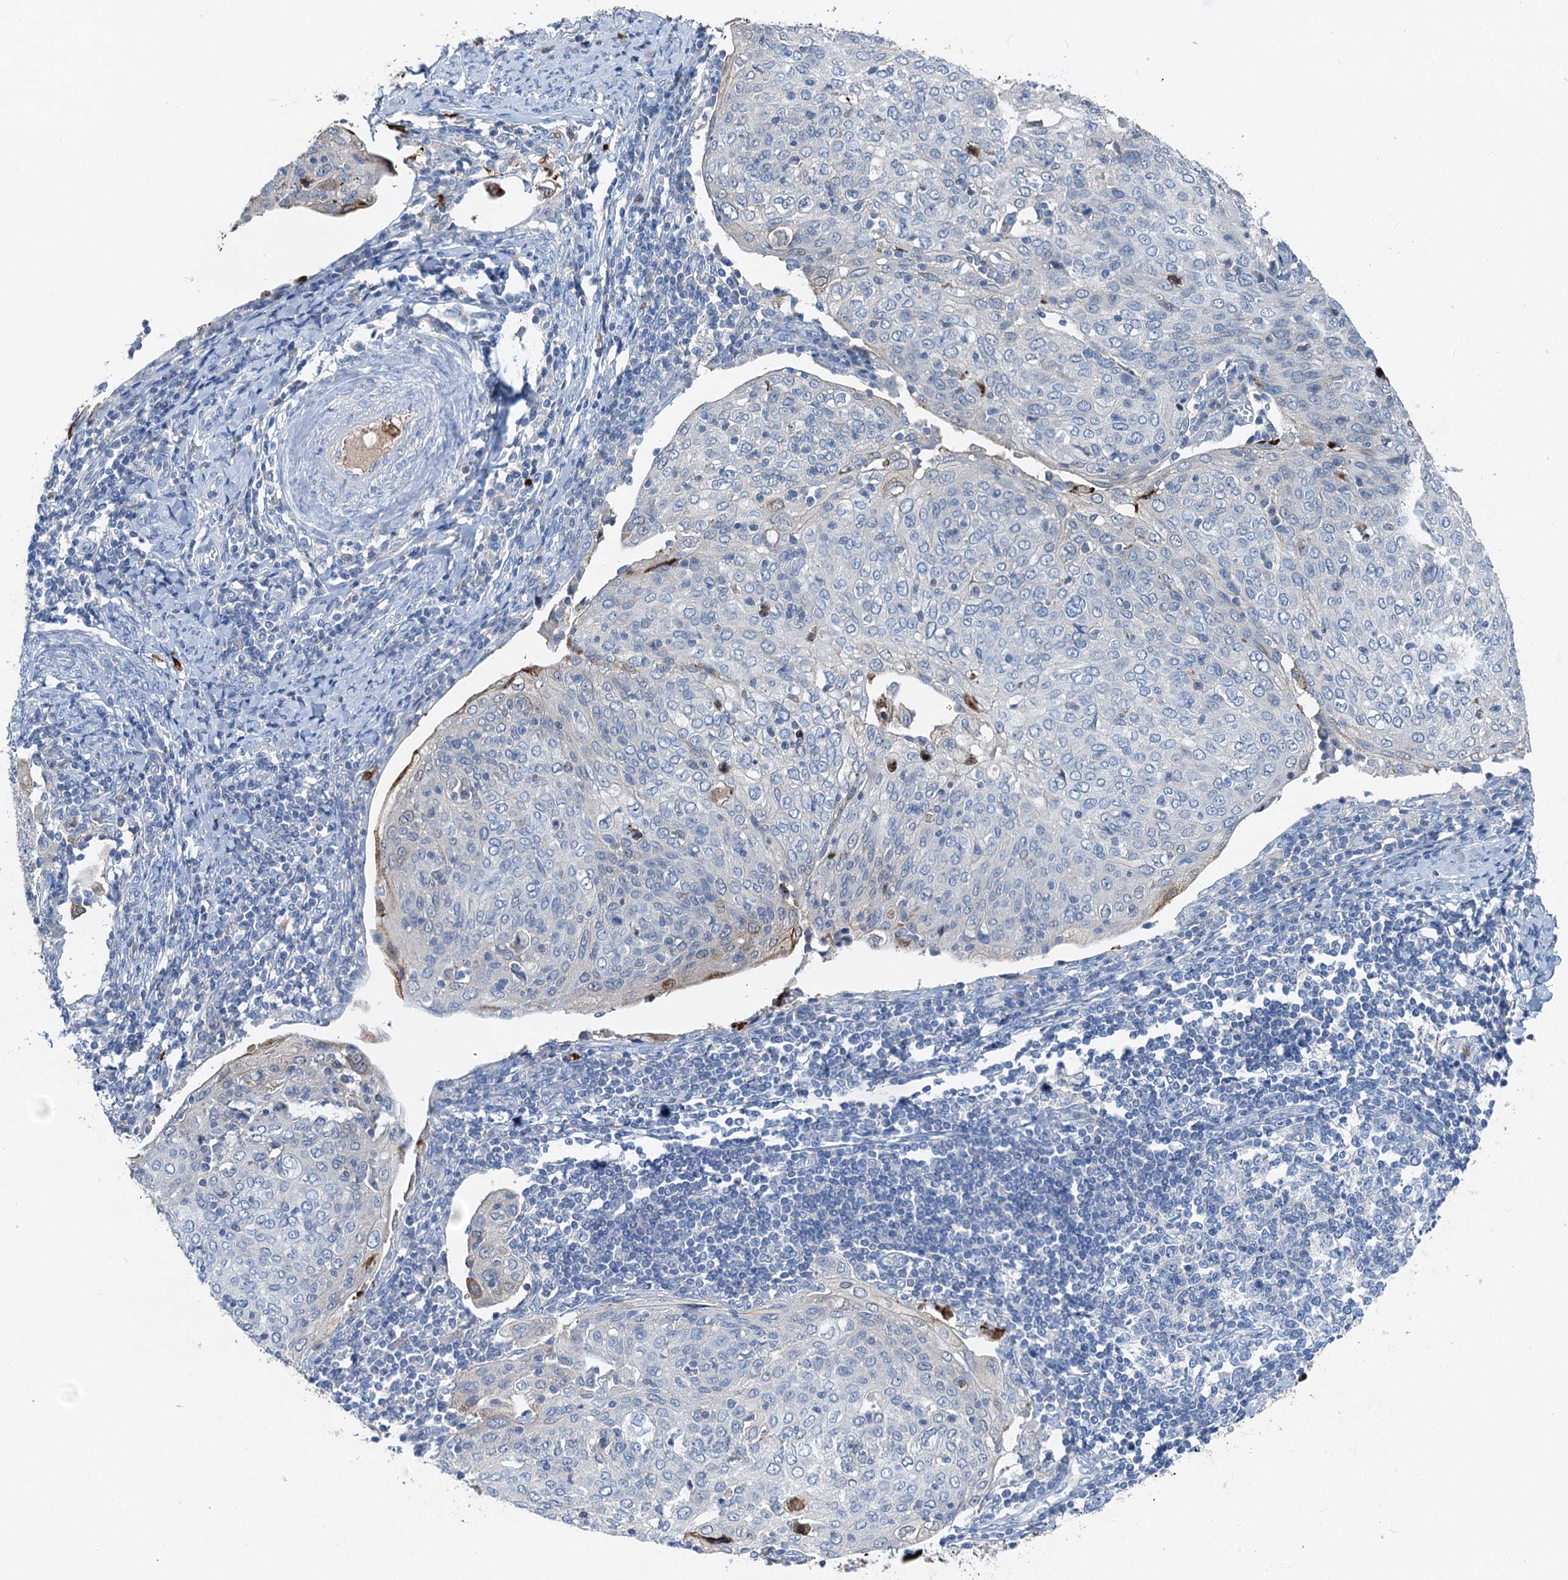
{"staining": {"intensity": "negative", "quantity": "none", "location": "none"}, "tissue": "cervical cancer", "cell_type": "Tumor cells", "image_type": "cancer", "snomed": [{"axis": "morphology", "description": "Squamous cell carcinoma, NOS"}, {"axis": "topography", "description": "Cervix"}], "caption": "Immunohistochemistry micrograph of cervical squamous cell carcinoma stained for a protein (brown), which shows no staining in tumor cells. (DAB immunohistochemistry (IHC) visualized using brightfield microscopy, high magnification).", "gene": "OTOA", "patient": {"sex": "female", "age": 67}}